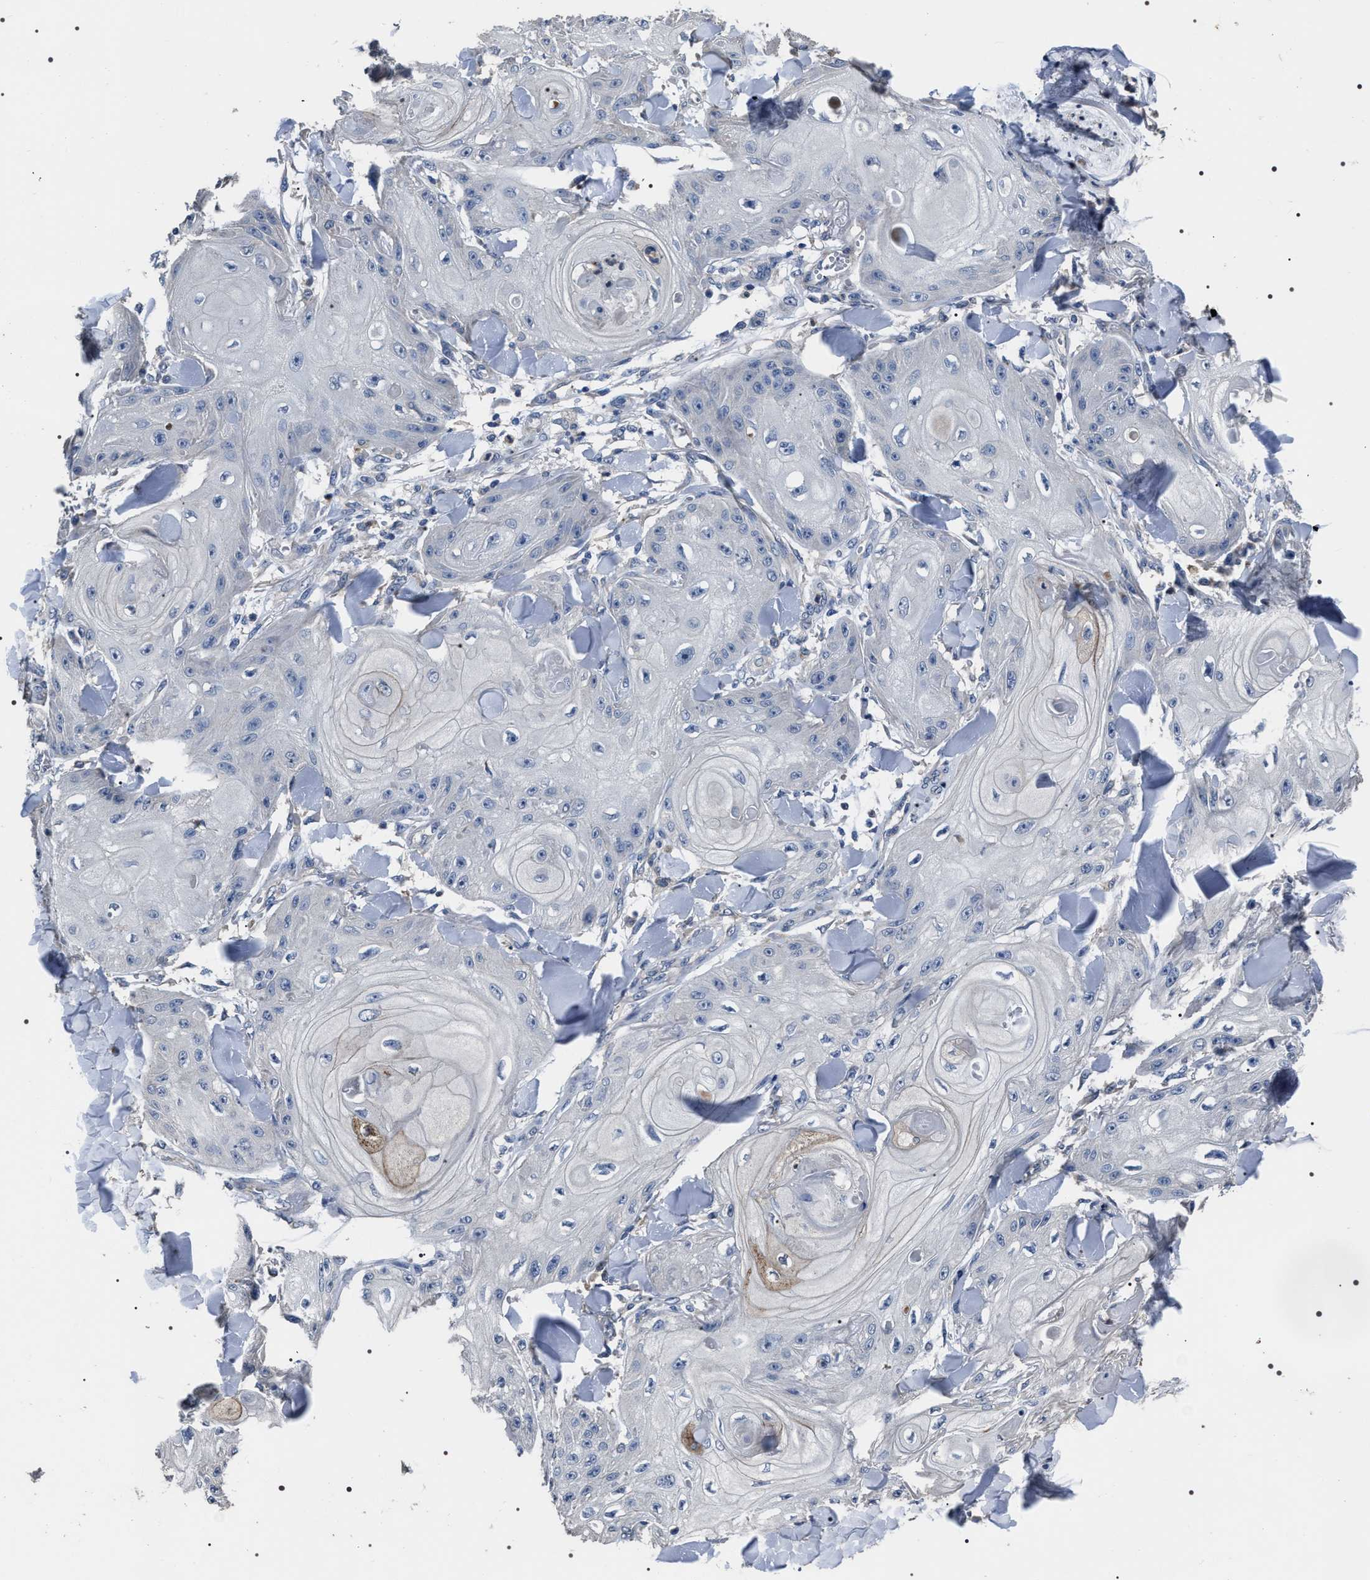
{"staining": {"intensity": "negative", "quantity": "none", "location": "none"}, "tissue": "skin cancer", "cell_type": "Tumor cells", "image_type": "cancer", "snomed": [{"axis": "morphology", "description": "Squamous cell carcinoma, NOS"}, {"axis": "topography", "description": "Skin"}], "caption": "This is a micrograph of immunohistochemistry (IHC) staining of squamous cell carcinoma (skin), which shows no expression in tumor cells.", "gene": "TRIM54", "patient": {"sex": "male", "age": 74}}